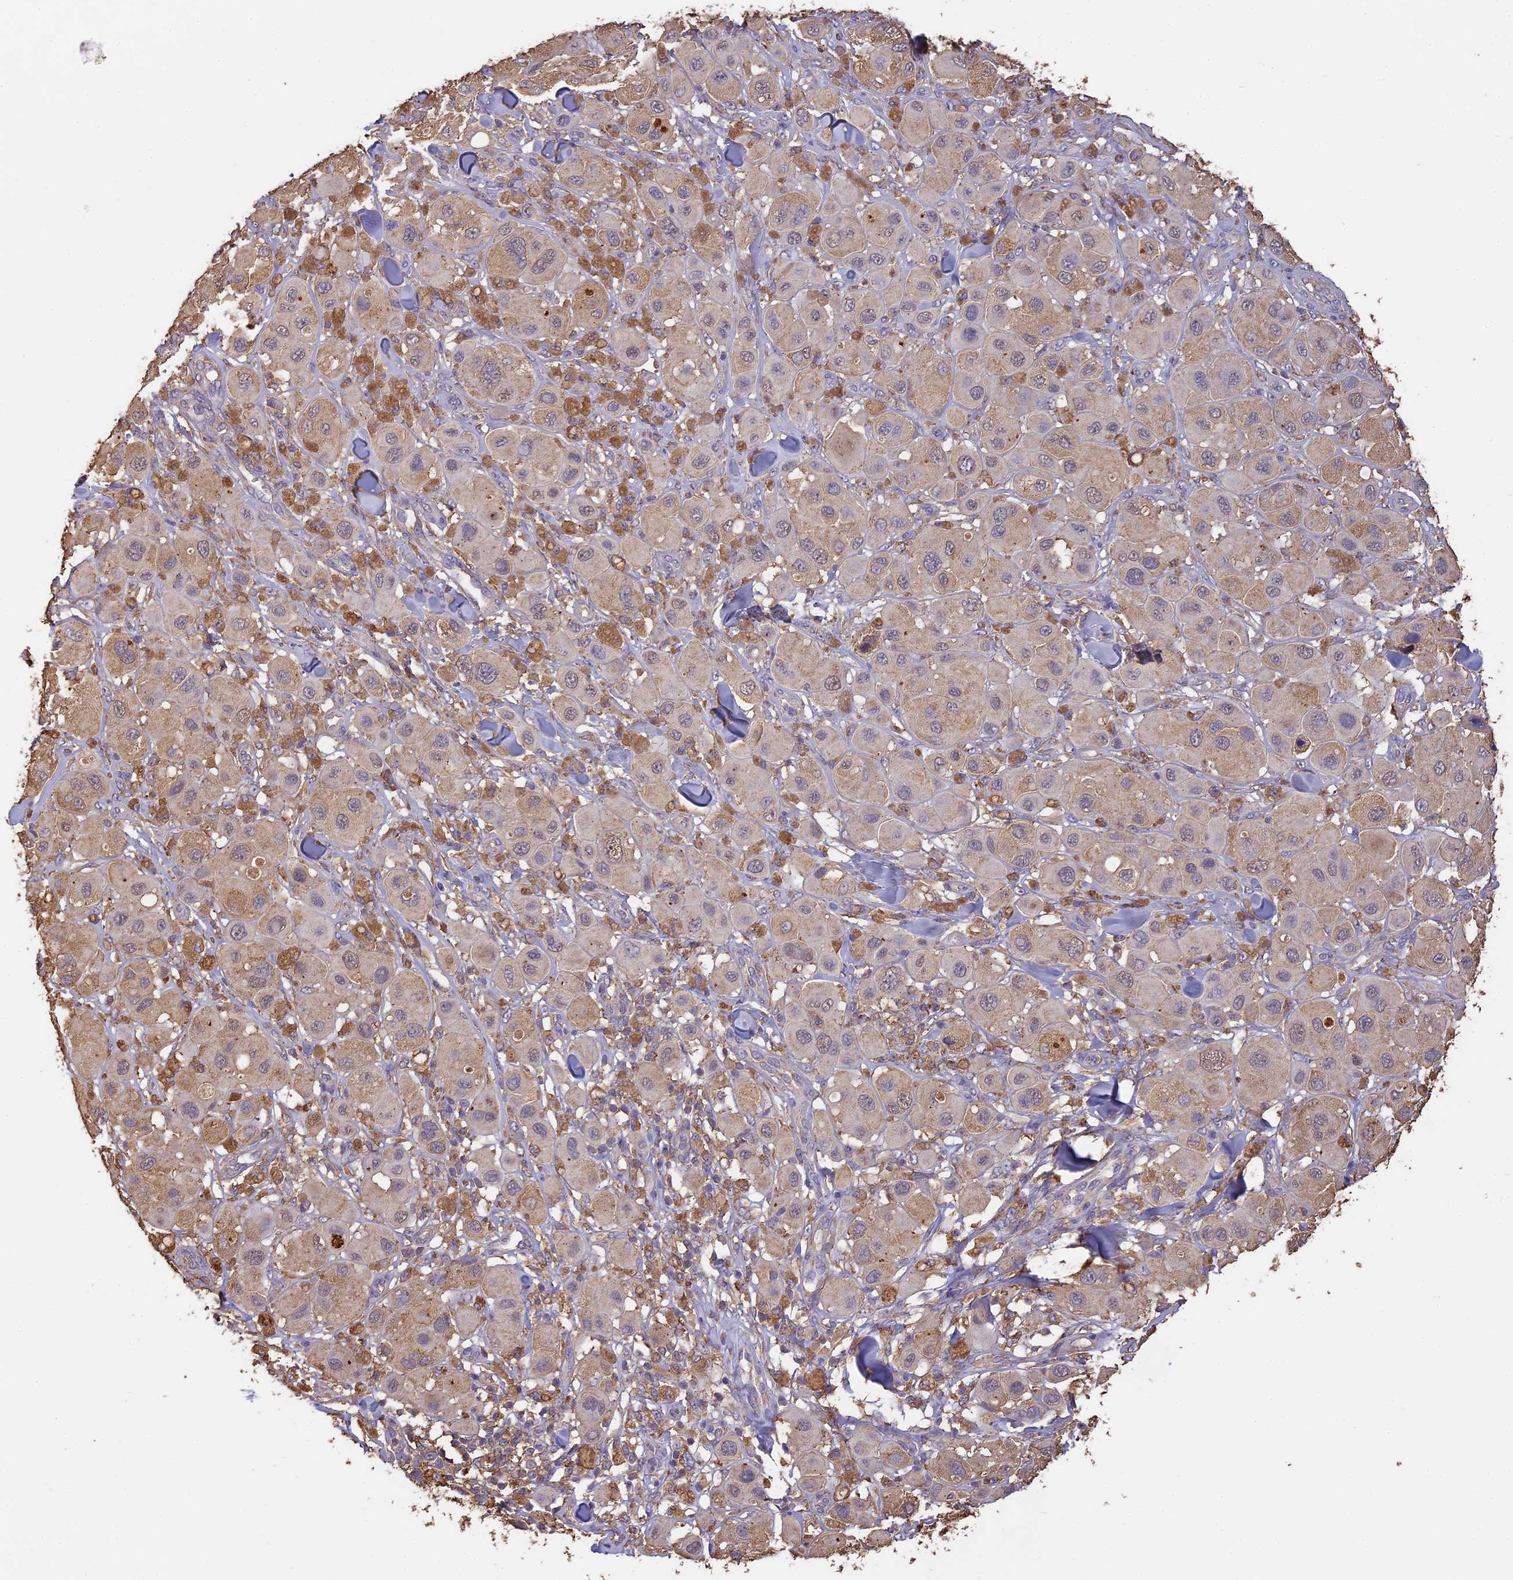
{"staining": {"intensity": "moderate", "quantity": "<25%", "location": "cytoplasmic/membranous,nuclear"}, "tissue": "melanoma", "cell_type": "Tumor cells", "image_type": "cancer", "snomed": [{"axis": "morphology", "description": "Malignant melanoma, Metastatic site"}, {"axis": "topography", "description": "Skin"}], "caption": "The photomicrograph demonstrates a brown stain indicating the presence of a protein in the cytoplasmic/membranous and nuclear of tumor cells in malignant melanoma (metastatic site).", "gene": "ARHGAP19", "patient": {"sex": "male", "age": 41}}